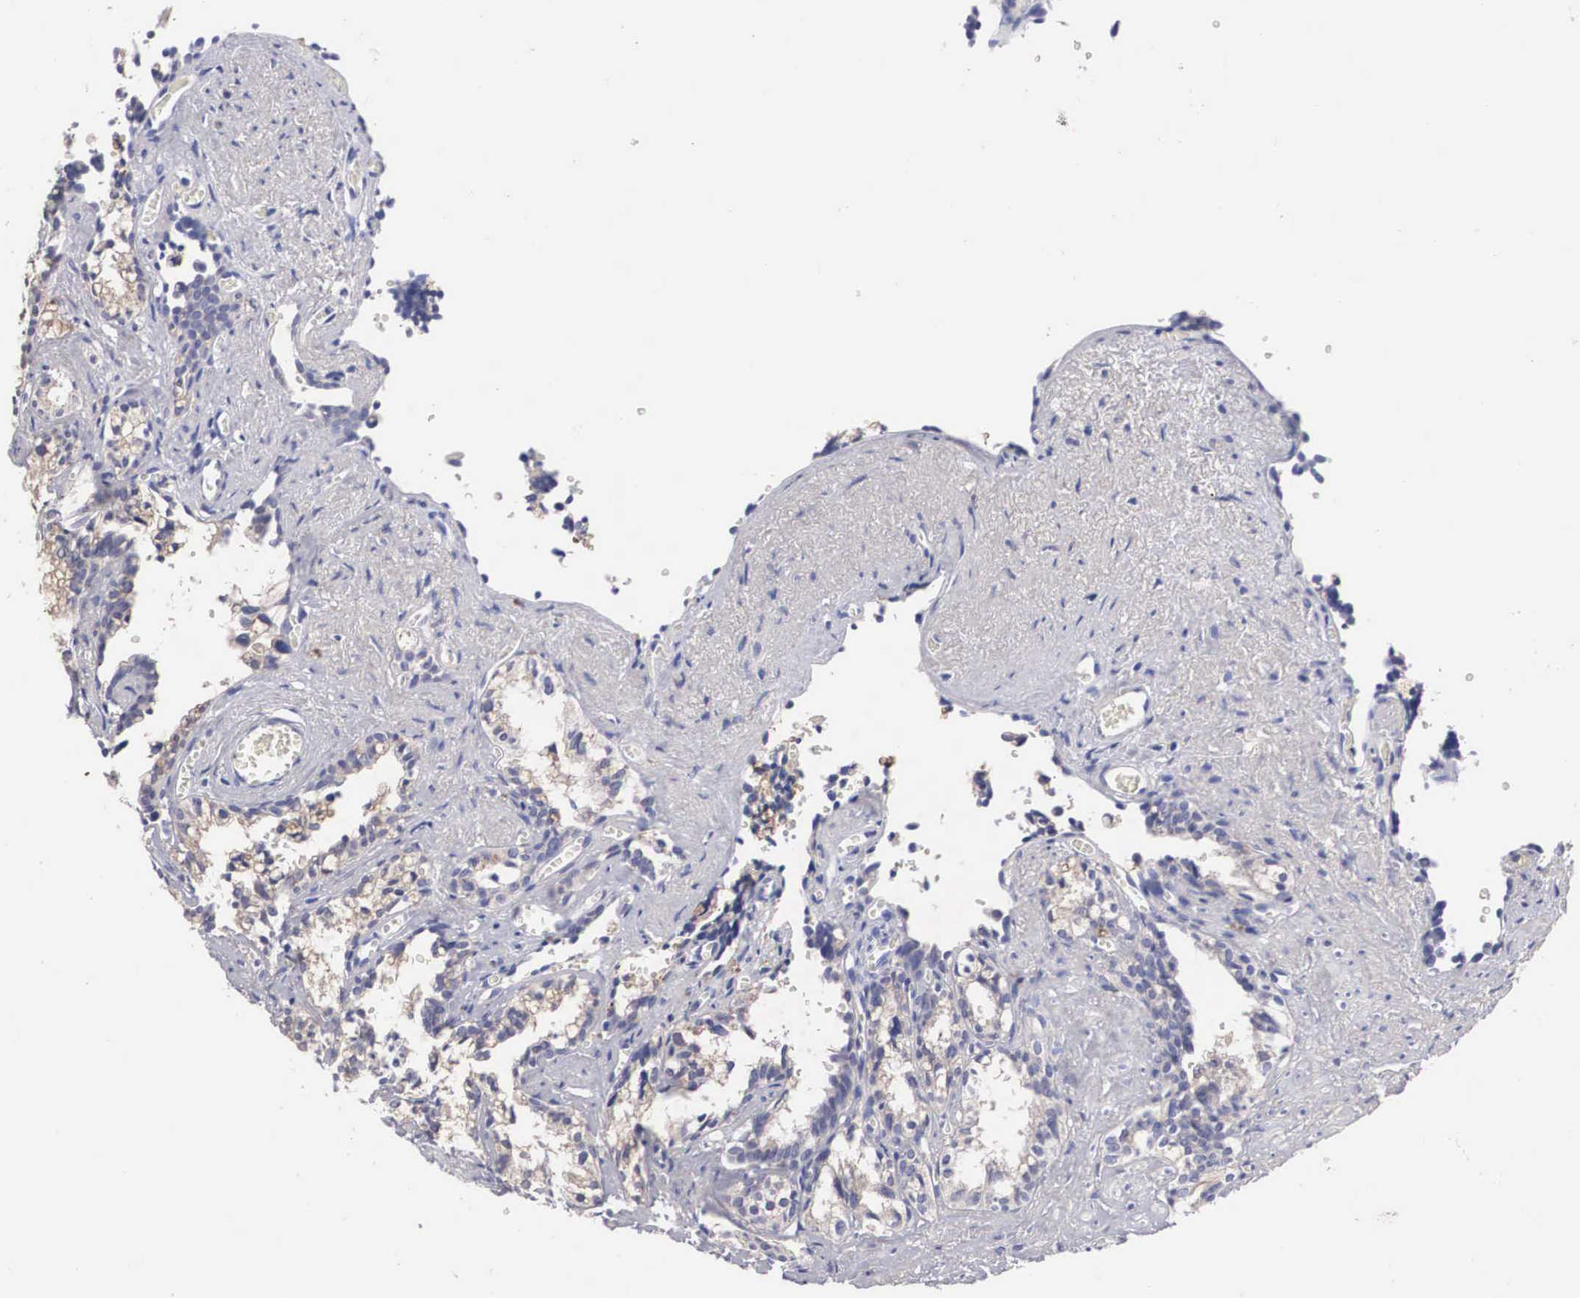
{"staining": {"intensity": "weak", "quantity": "25%-75%", "location": "cytoplasmic/membranous"}, "tissue": "seminal vesicle", "cell_type": "Glandular cells", "image_type": "normal", "snomed": [{"axis": "morphology", "description": "Normal tissue, NOS"}, {"axis": "topography", "description": "Seminal veicle"}], "caption": "IHC image of unremarkable human seminal vesicle stained for a protein (brown), which demonstrates low levels of weak cytoplasmic/membranous positivity in about 25%-75% of glandular cells.", "gene": "ABHD4", "patient": {"sex": "male", "age": 60}}